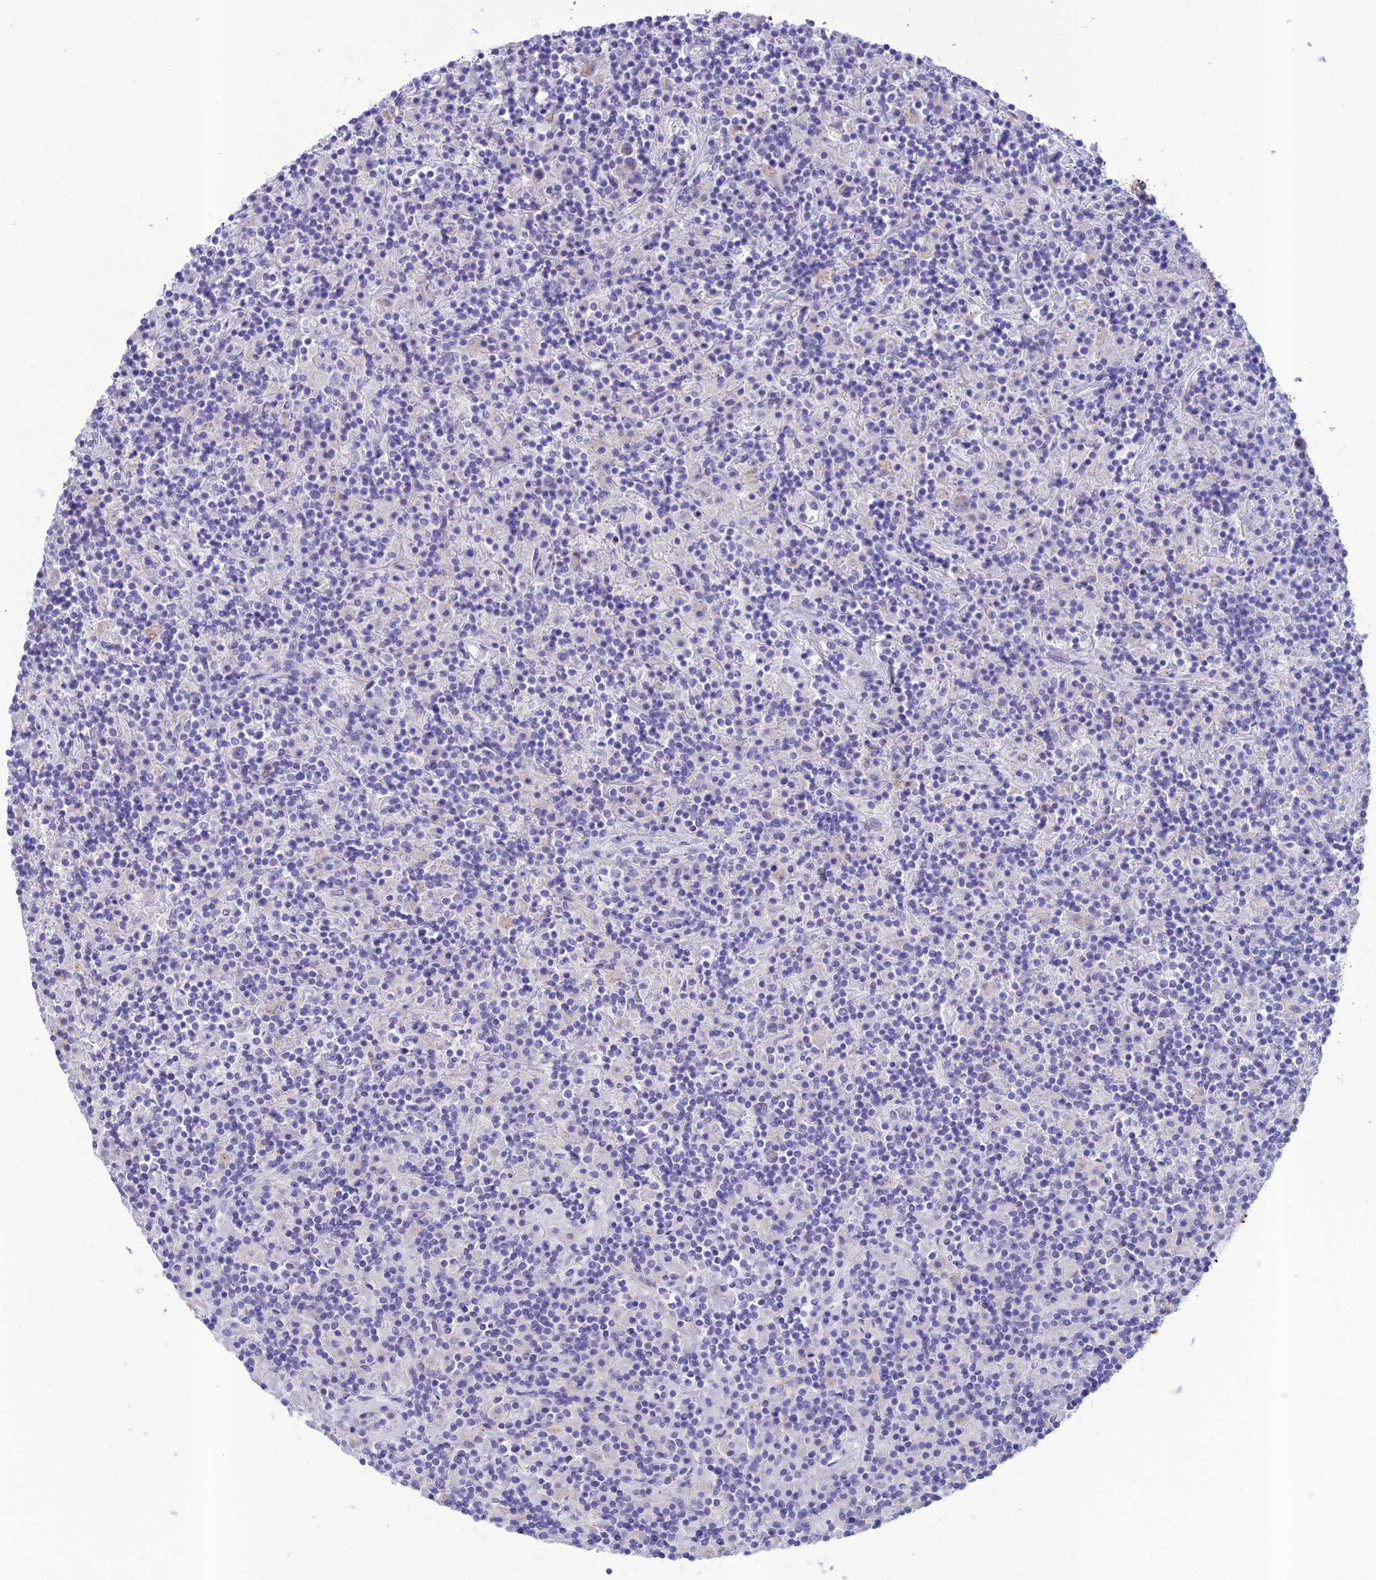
{"staining": {"intensity": "negative", "quantity": "none", "location": "none"}, "tissue": "lymphoma", "cell_type": "Tumor cells", "image_type": "cancer", "snomed": [{"axis": "morphology", "description": "Hodgkin's disease, NOS"}, {"axis": "topography", "description": "Lymph node"}], "caption": "Immunohistochemical staining of human Hodgkin's disease demonstrates no significant staining in tumor cells.", "gene": "IFT172", "patient": {"sex": "male", "age": 70}}